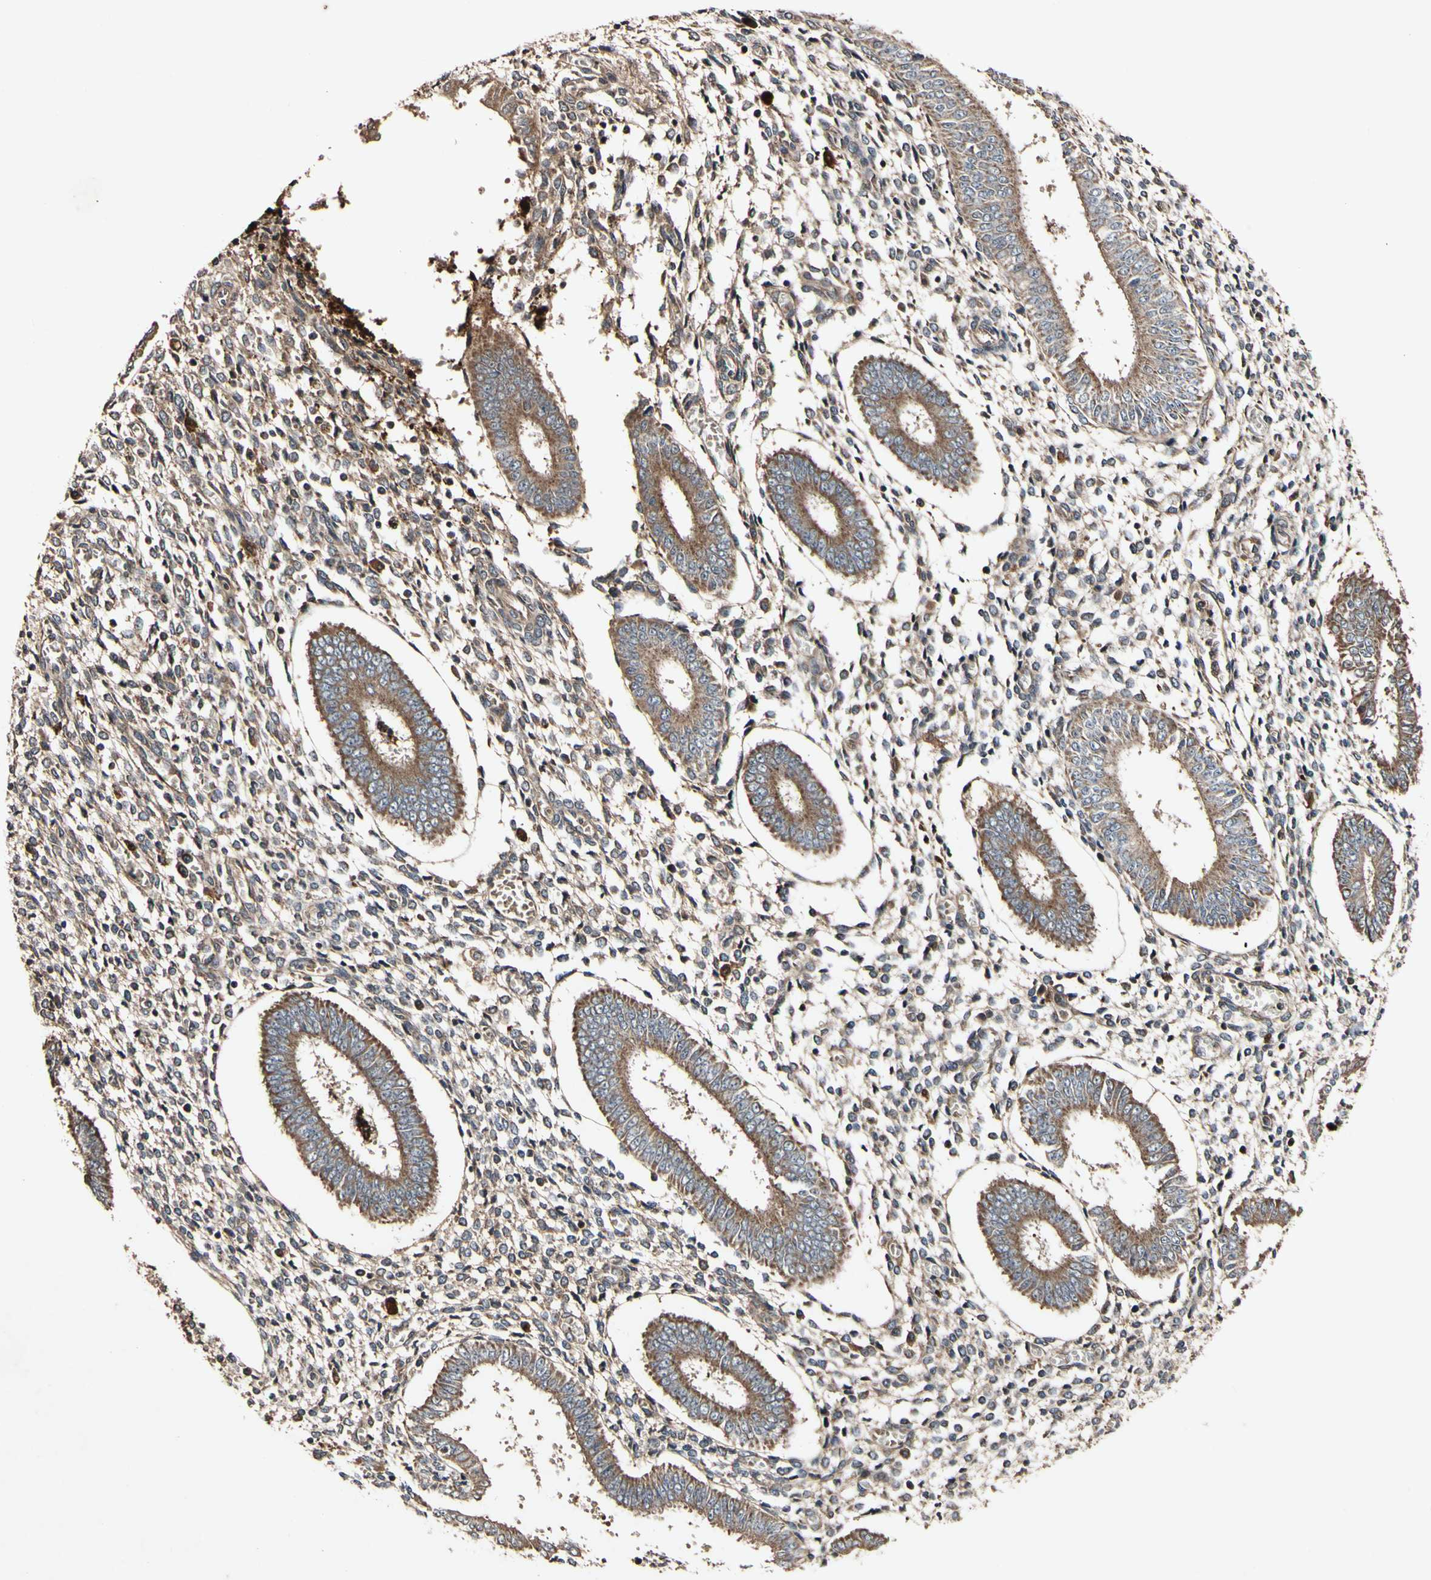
{"staining": {"intensity": "moderate", "quantity": "25%-75%", "location": "cytoplasmic/membranous"}, "tissue": "endometrium", "cell_type": "Cells in endometrial stroma", "image_type": "normal", "snomed": [{"axis": "morphology", "description": "Normal tissue, NOS"}, {"axis": "topography", "description": "Endometrium"}], "caption": "Moderate cytoplasmic/membranous positivity is present in about 25%-75% of cells in endometrial stroma in unremarkable endometrium.", "gene": "PLAT", "patient": {"sex": "female", "age": 35}}